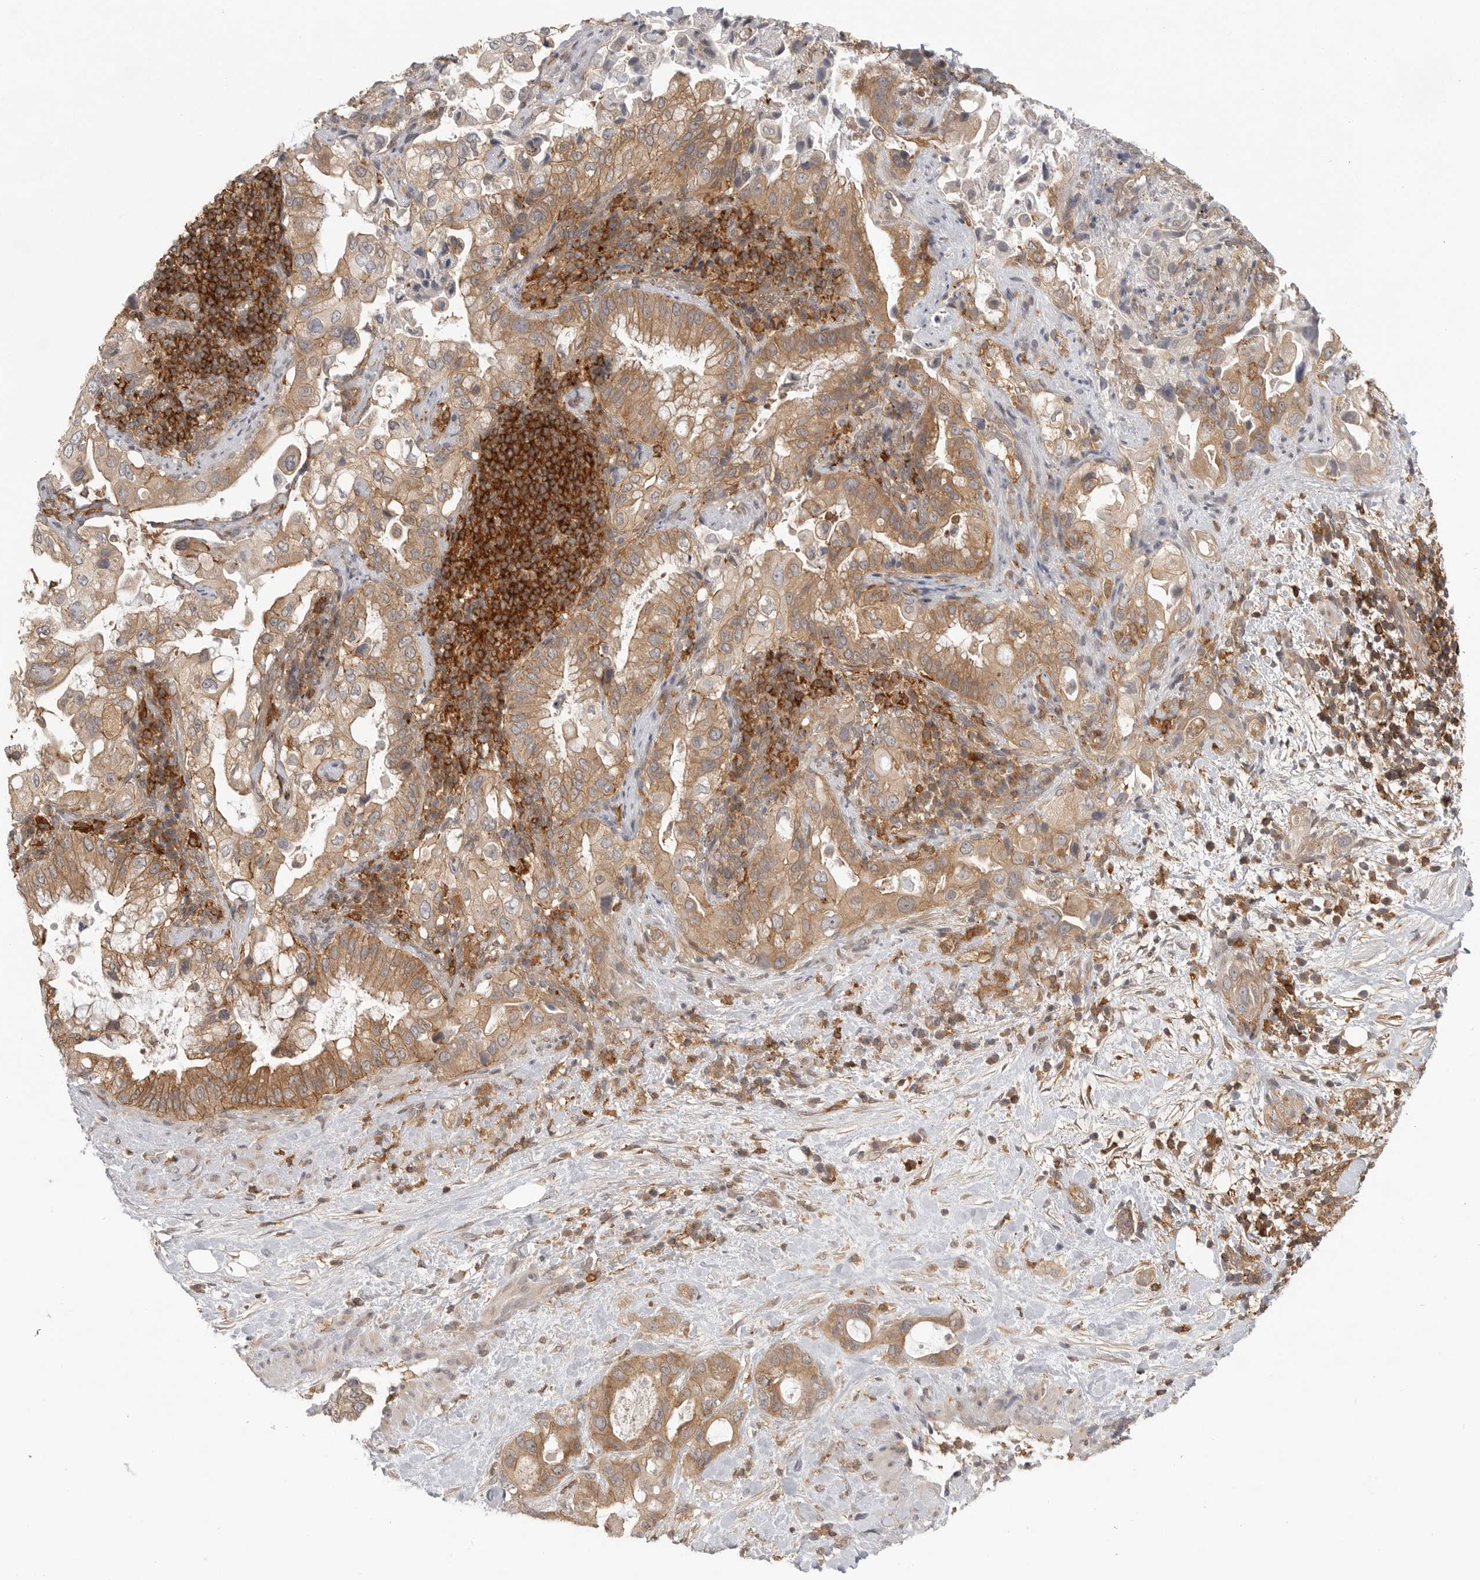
{"staining": {"intensity": "moderate", "quantity": "25%-75%", "location": "cytoplasmic/membranous"}, "tissue": "pancreatic cancer", "cell_type": "Tumor cells", "image_type": "cancer", "snomed": [{"axis": "morphology", "description": "Inflammation, NOS"}, {"axis": "morphology", "description": "Adenocarcinoma, NOS"}, {"axis": "topography", "description": "Pancreas"}], "caption": "This histopathology image reveals immunohistochemistry staining of human pancreatic cancer, with medium moderate cytoplasmic/membranous staining in about 25%-75% of tumor cells.", "gene": "DBNL", "patient": {"sex": "female", "age": 56}}